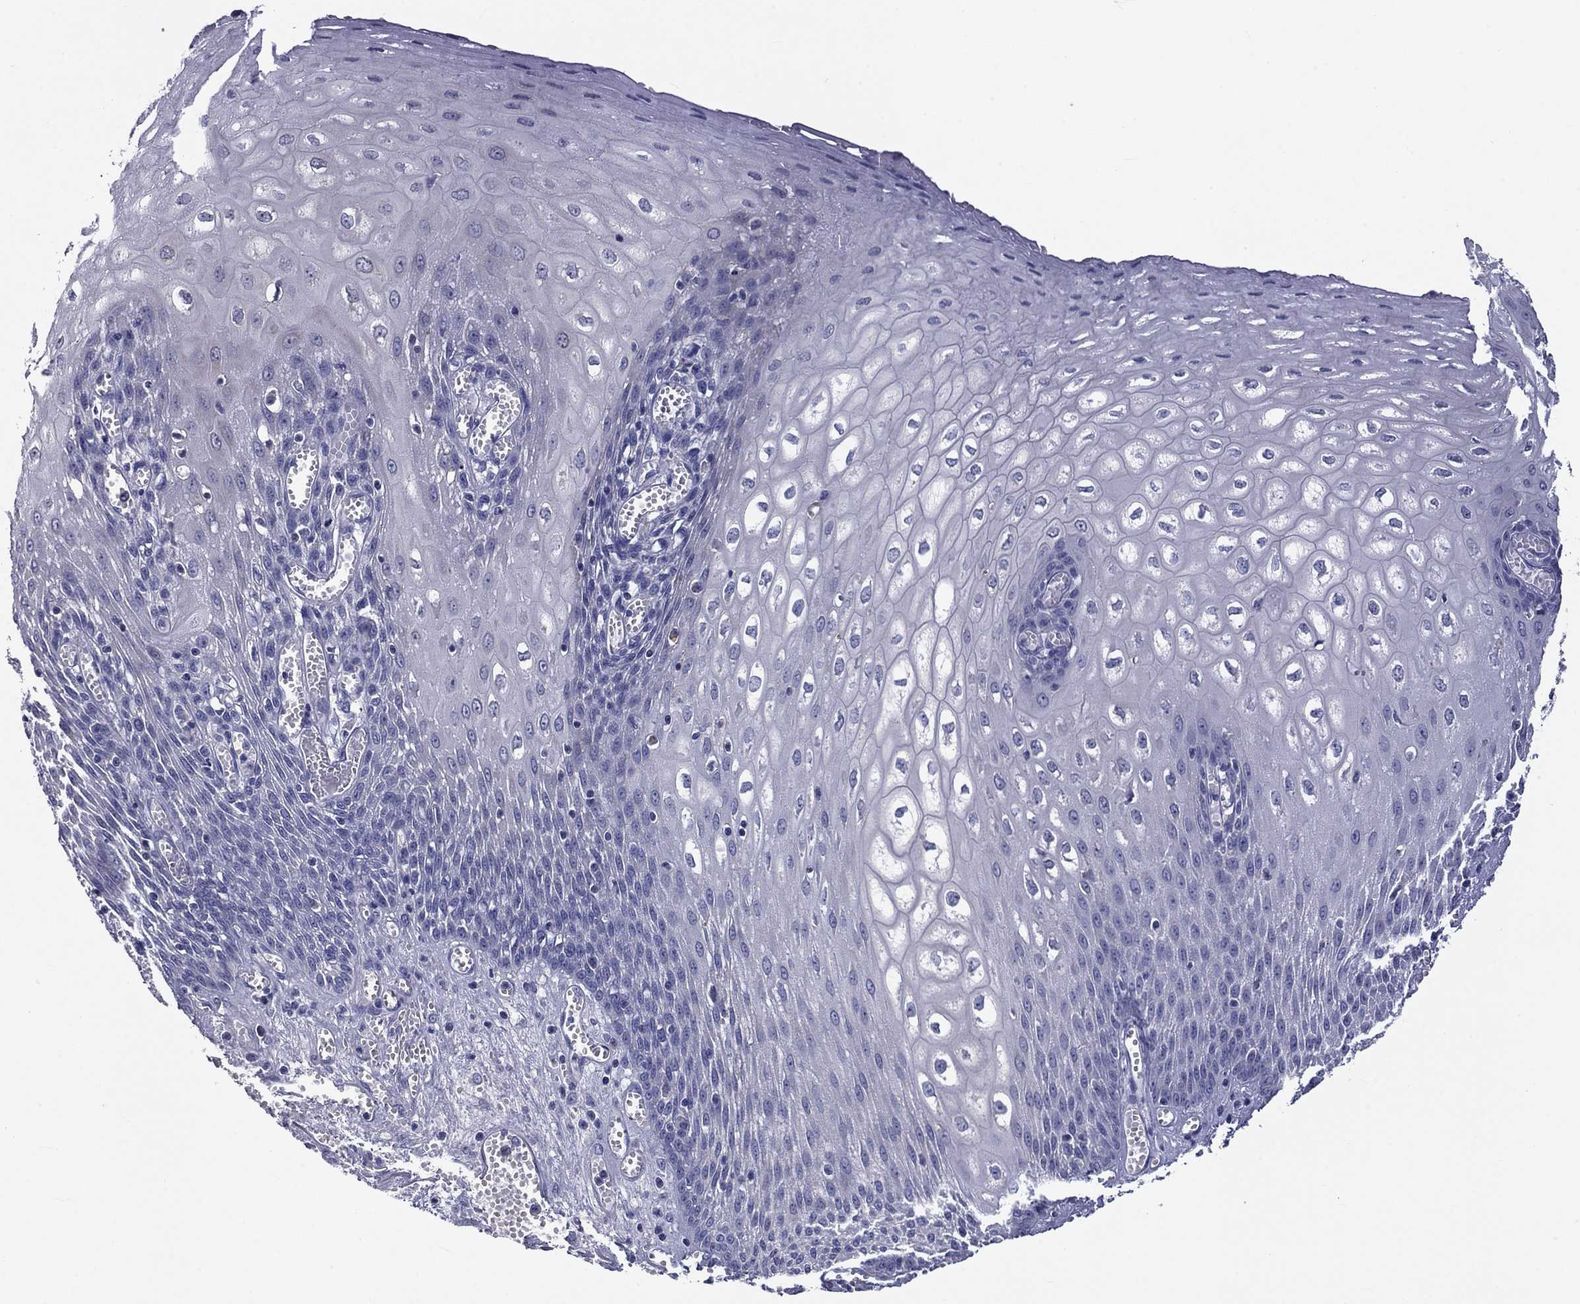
{"staining": {"intensity": "moderate", "quantity": "<25%", "location": "cytoplasmic/membranous"}, "tissue": "esophagus", "cell_type": "Squamous epithelial cells", "image_type": "normal", "snomed": [{"axis": "morphology", "description": "Normal tissue, NOS"}, {"axis": "topography", "description": "Esophagus"}], "caption": "The photomicrograph exhibits staining of benign esophagus, revealing moderate cytoplasmic/membranous protein positivity (brown color) within squamous epithelial cells. The staining was performed using DAB (3,3'-diaminobenzidine), with brown indicating positive protein expression. Nuclei are stained blue with hematoxylin.", "gene": "POU2F2", "patient": {"sex": "male", "age": 58}}